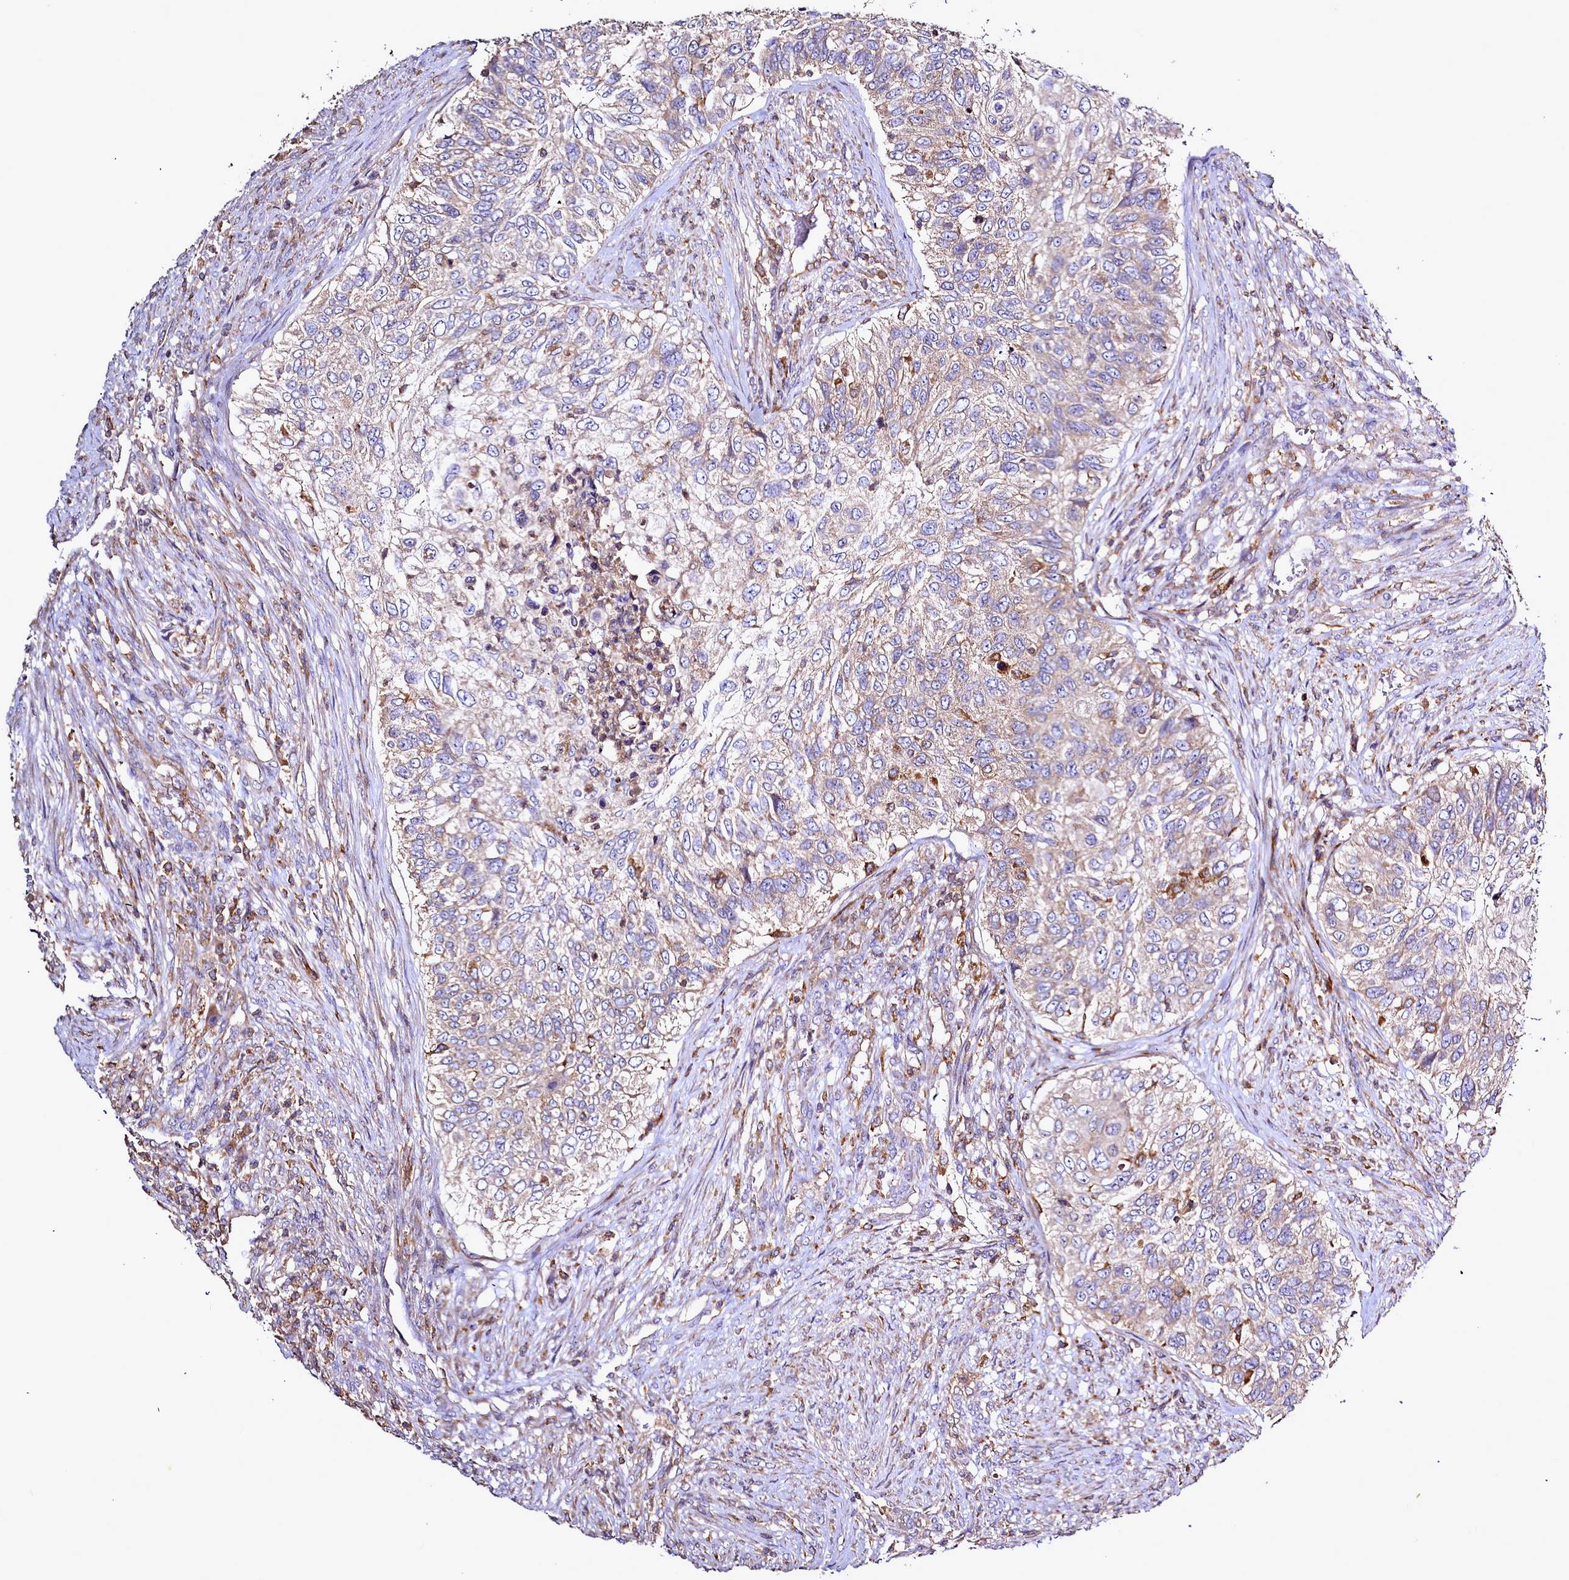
{"staining": {"intensity": "weak", "quantity": "<25%", "location": "cytoplasmic/membranous"}, "tissue": "urothelial cancer", "cell_type": "Tumor cells", "image_type": "cancer", "snomed": [{"axis": "morphology", "description": "Urothelial carcinoma, High grade"}, {"axis": "topography", "description": "Urinary bladder"}], "caption": "Tumor cells show no significant staining in high-grade urothelial carcinoma.", "gene": "NCKAP1L", "patient": {"sex": "female", "age": 60}}